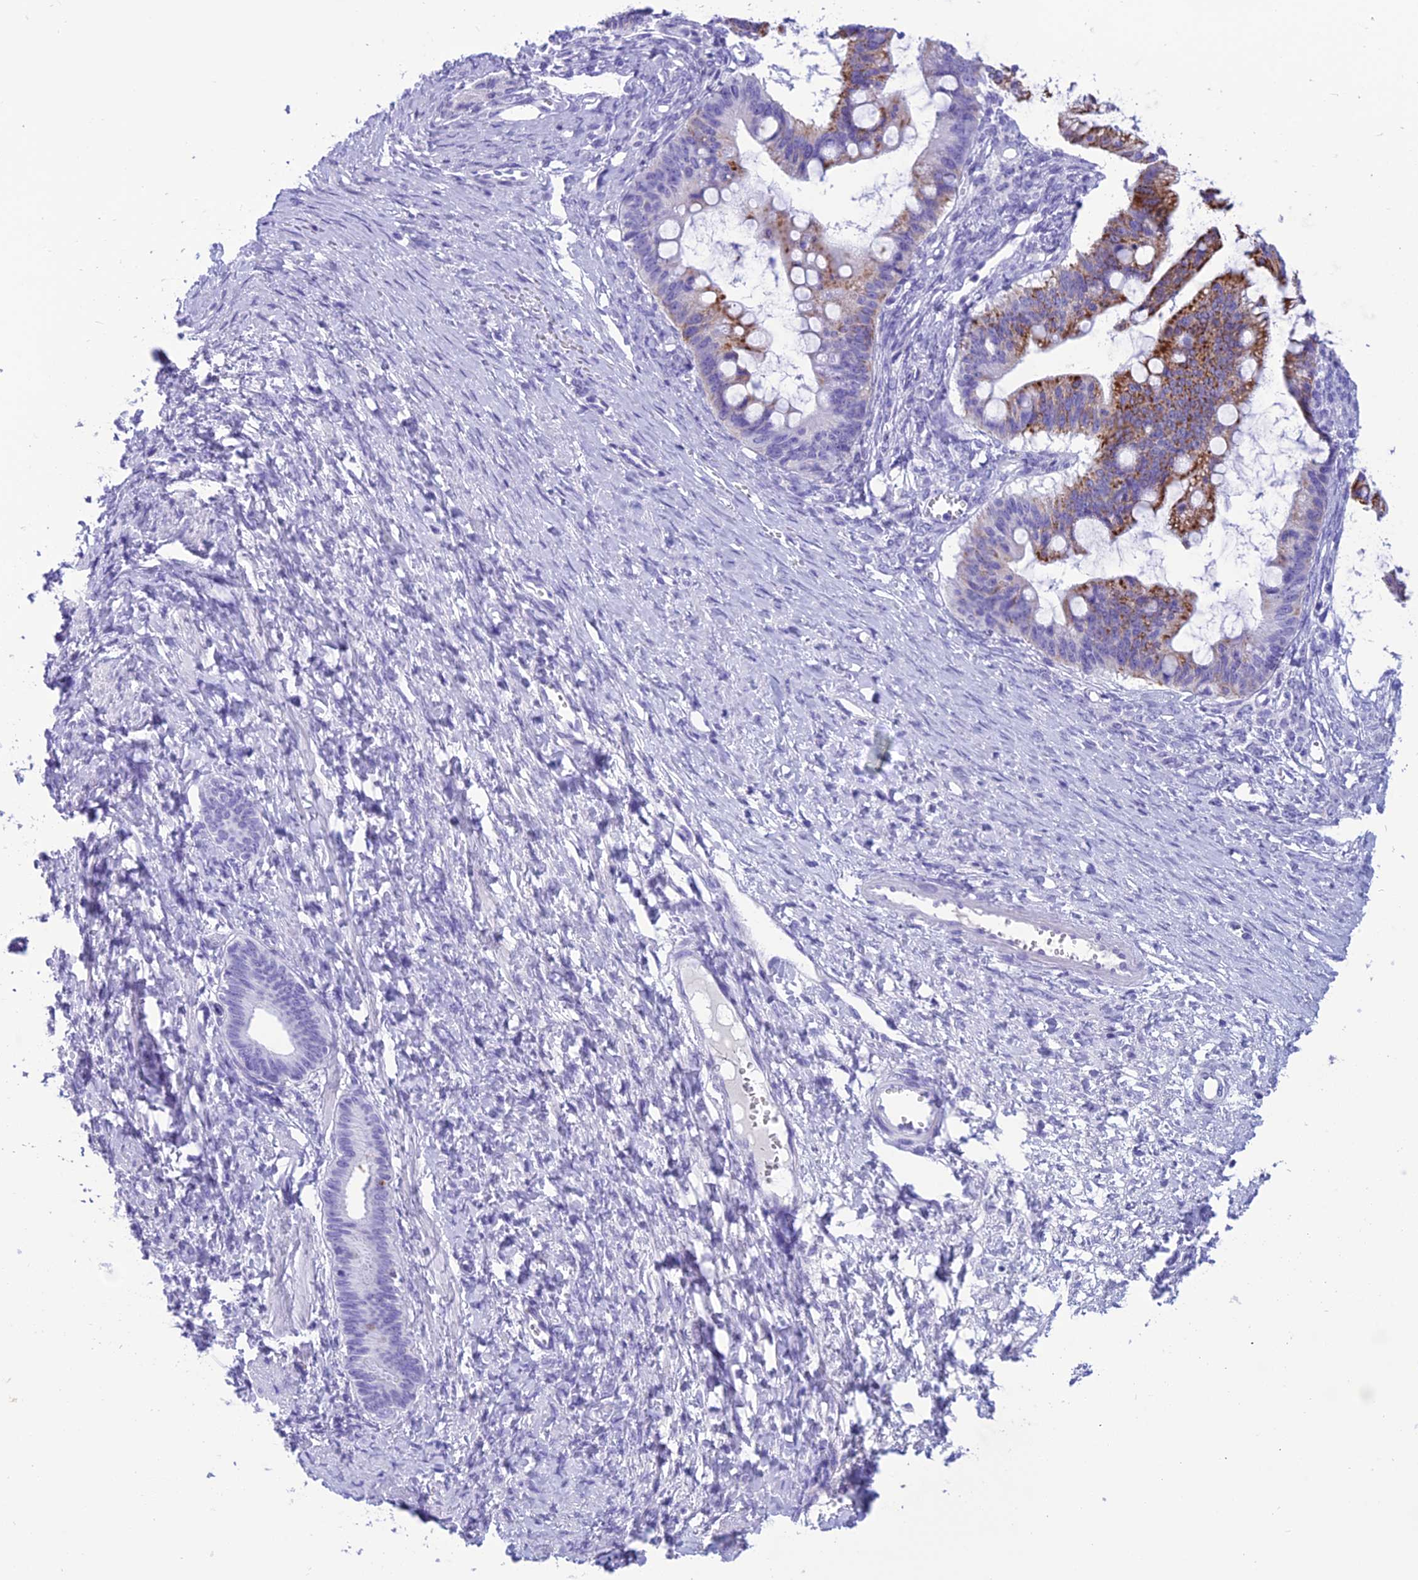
{"staining": {"intensity": "strong", "quantity": "25%-75%", "location": "cytoplasmic/membranous"}, "tissue": "ovarian cancer", "cell_type": "Tumor cells", "image_type": "cancer", "snomed": [{"axis": "morphology", "description": "Cystadenocarcinoma, mucinous, NOS"}, {"axis": "topography", "description": "Ovary"}], "caption": "Immunohistochemistry (IHC) (DAB) staining of mucinous cystadenocarcinoma (ovarian) shows strong cytoplasmic/membranous protein expression in about 25%-75% of tumor cells.", "gene": "TRAM1L1", "patient": {"sex": "female", "age": 73}}